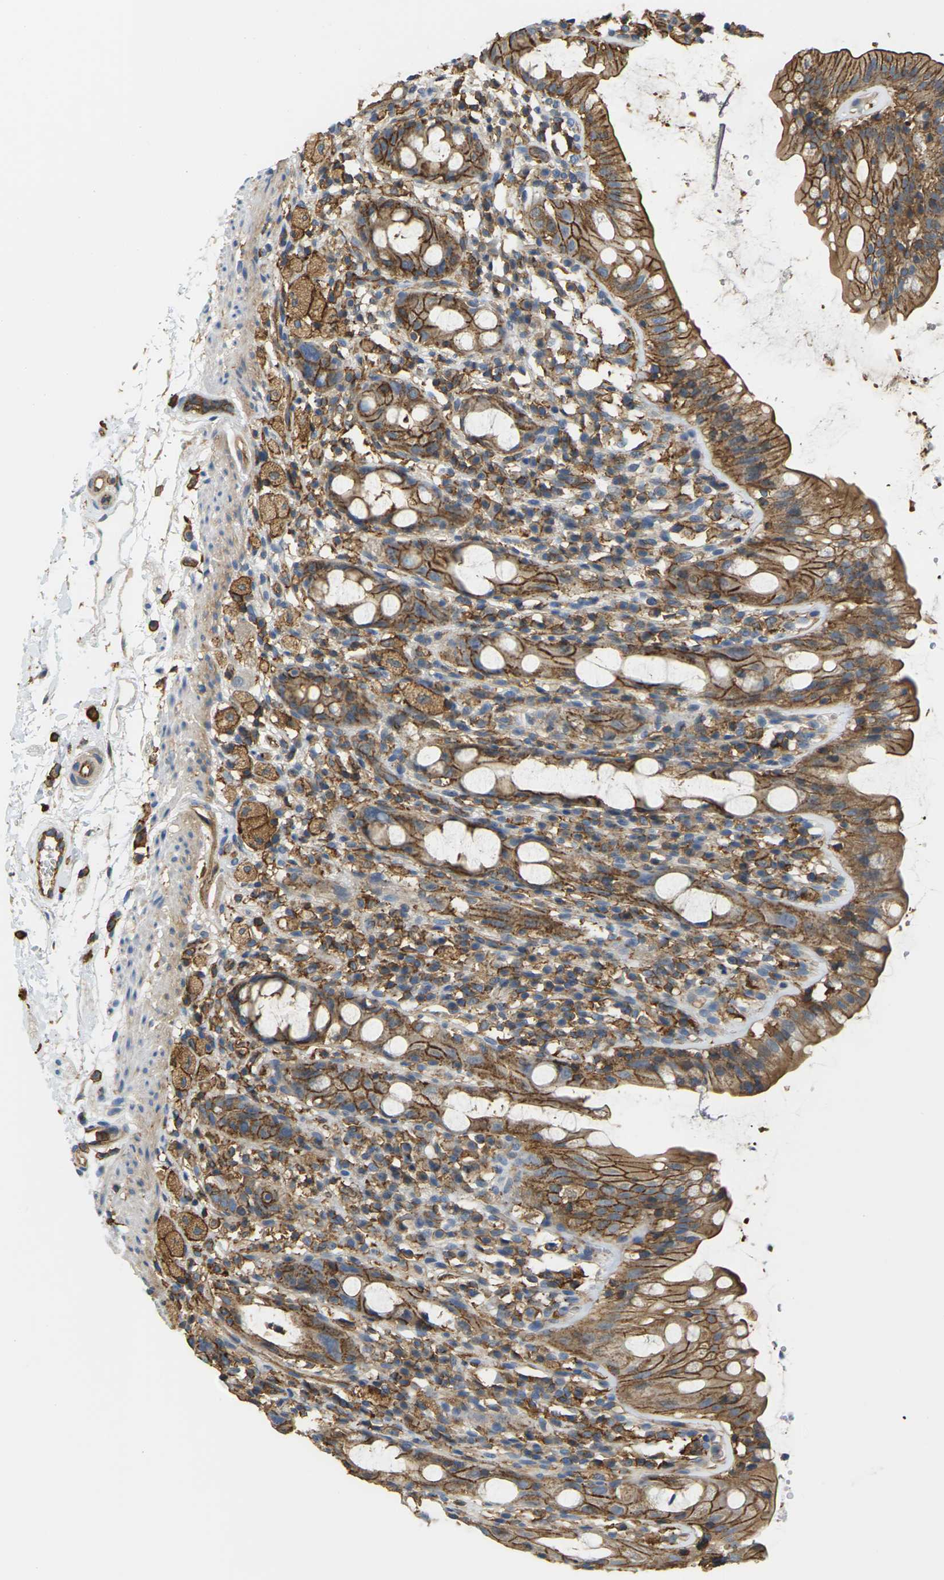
{"staining": {"intensity": "moderate", "quantity": ">75%", "location": "cytoplasmic/membranous"}, "tissue": "rectum", "cell_type": "Glandular cells", "image_type": "normal", "snomed": [{"axis": "morphology", "description": "Normal tissue, NOS"}, {"axis": "topography", "description": "Rectum"}], "caption": "Human rectum stained for a protein (brown) demonstrates moderate cytoplasmic/membranous positive positivity in about >75% of glandular cells.", "gene": "IQGAP1", "patient": {"sex": "male", "age": 44}}